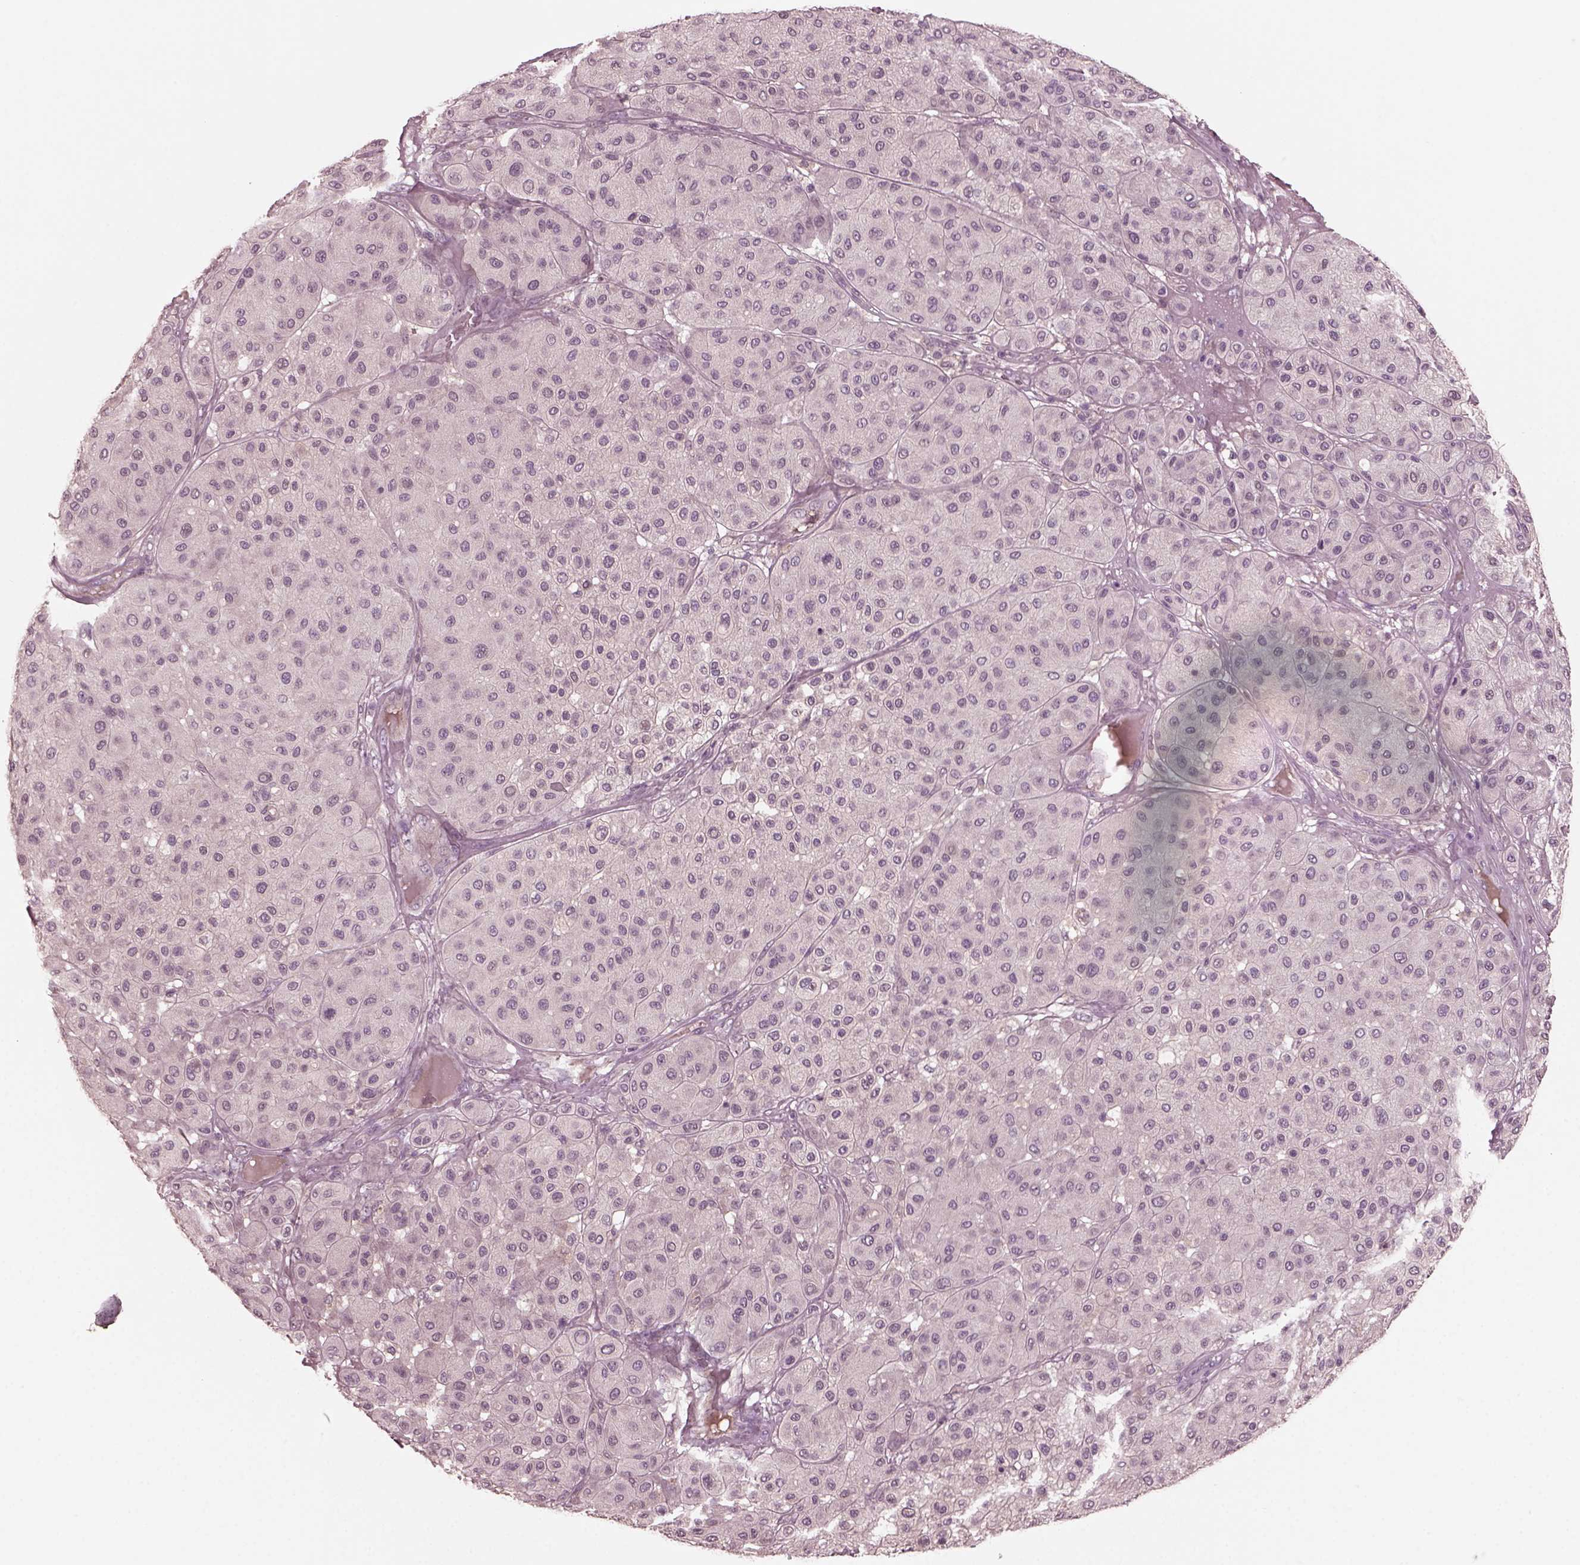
{"staining": {"intensity": "negative", "quantity": "none", "location": "none"}, "tissue": "melanoma", "cell_type": "Tumor cells", "image_type": "cancer", "snomed": [{"axis": "morphology", "description": "Malignant melanoma, Metastatic site"}, {"axis": "topography", "description": "Smooth muscle"}], "caption": "Micrograph shows no significant protein expression in tumor cells of melanoma. (DAB immunohistochemistry (IHC) visualized using brightfield microscopy, high magnification).", "gene": "PORCN", "patient": {"sex": "male", "age": 41}}